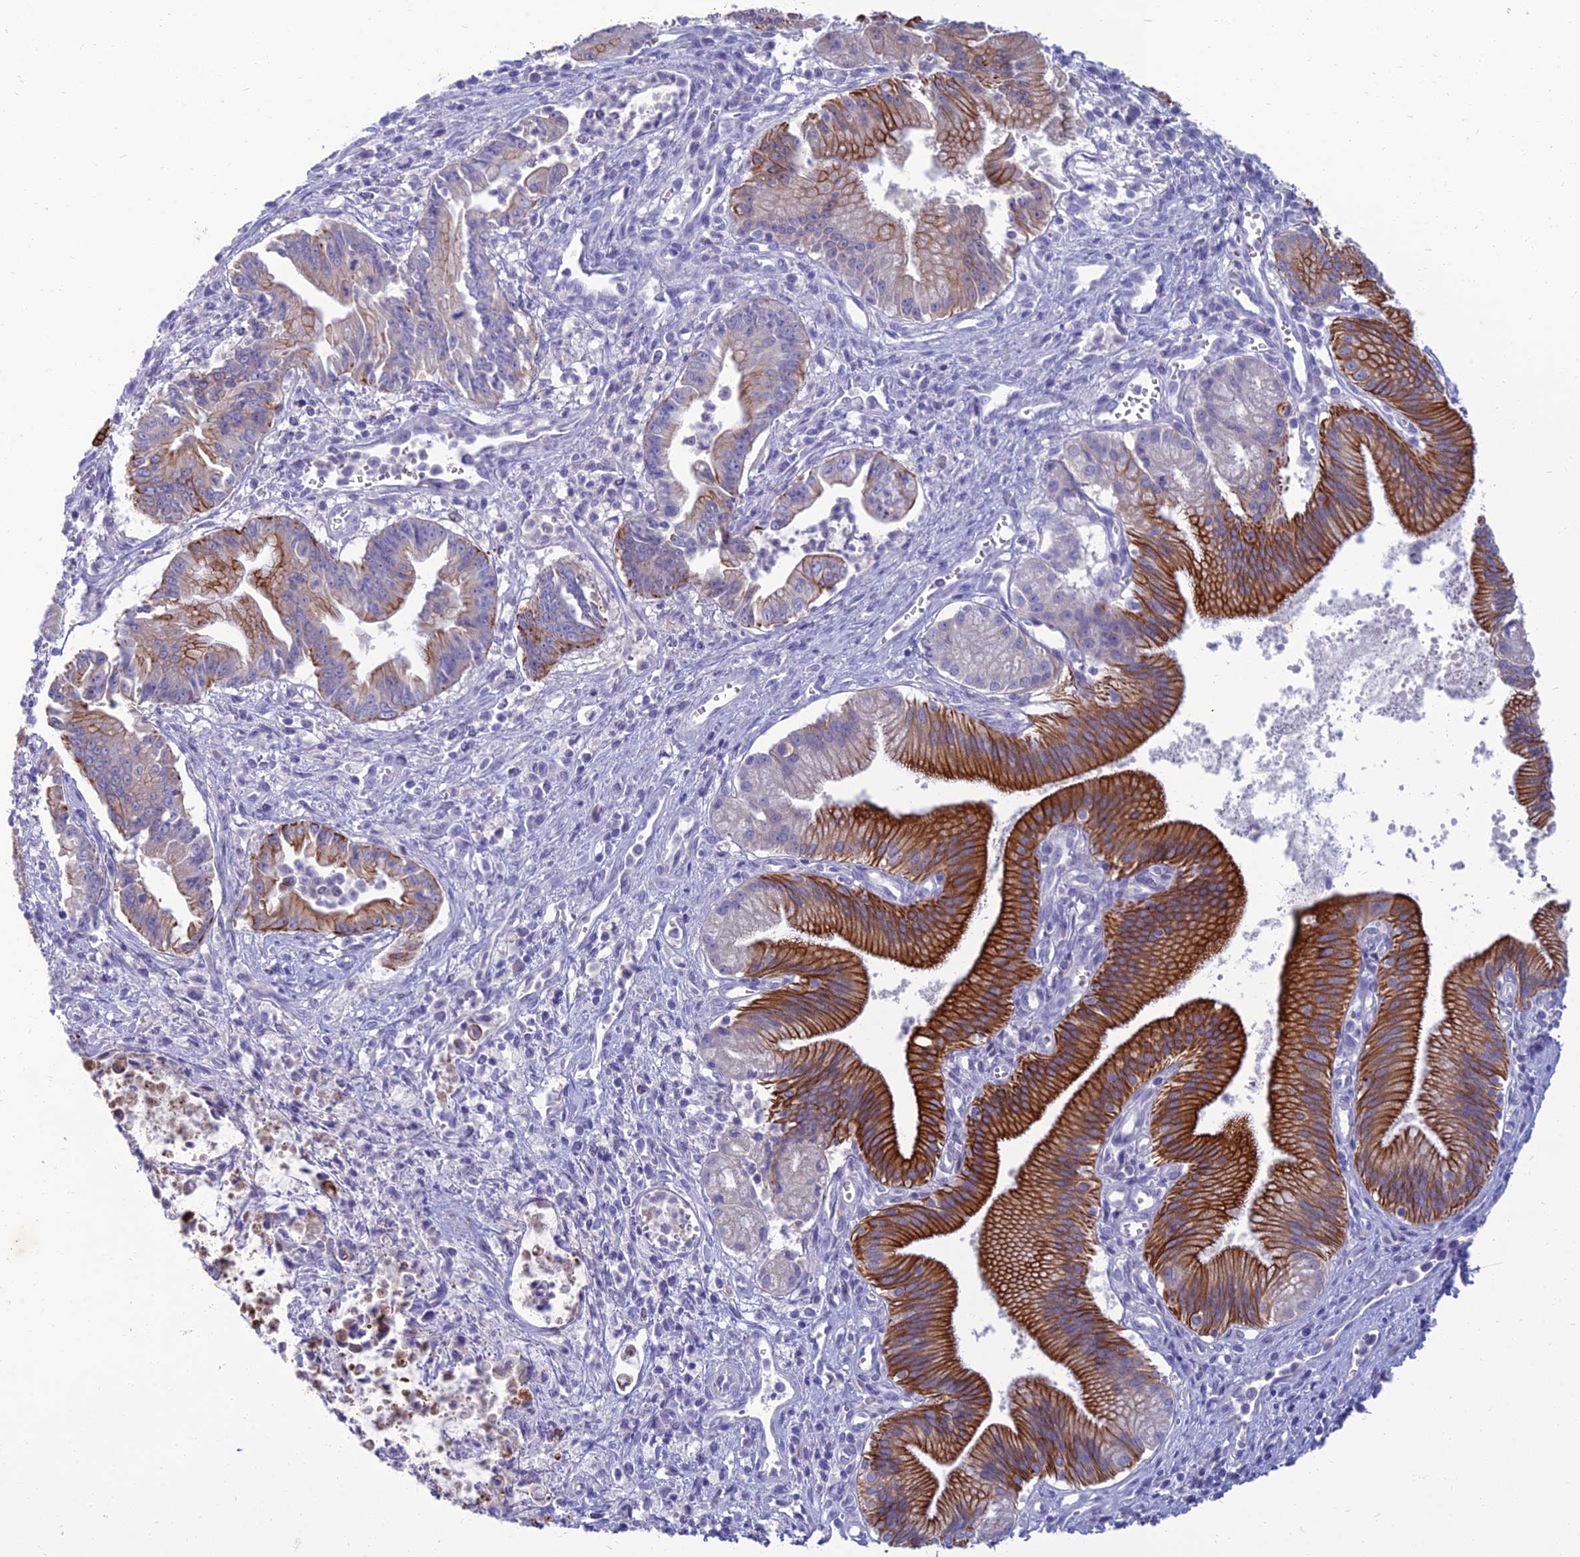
{"staining": {"intensity": "strong", "quantity": "25%-75%", "location": "cytoplasmic/membranous"}, "tissue": "pancreatic cancer", "cell_type": "Tumor cells", "image_type": "cancer", "snomed": [{"axis": "morphology", "description": "Adenocarcinoma, NOS"}, {"axis": "topography", "description": "Pancreas"}], "caption": "This is a histology image of immunohistochemistry (IHC) staining of adenocarcinoma (pancreatic), which shows strong staining in the cytoplasmic/membranous of tumor cells.", "gene": "SPTLC3", "patient": {"sex": "male", "age": 78}}